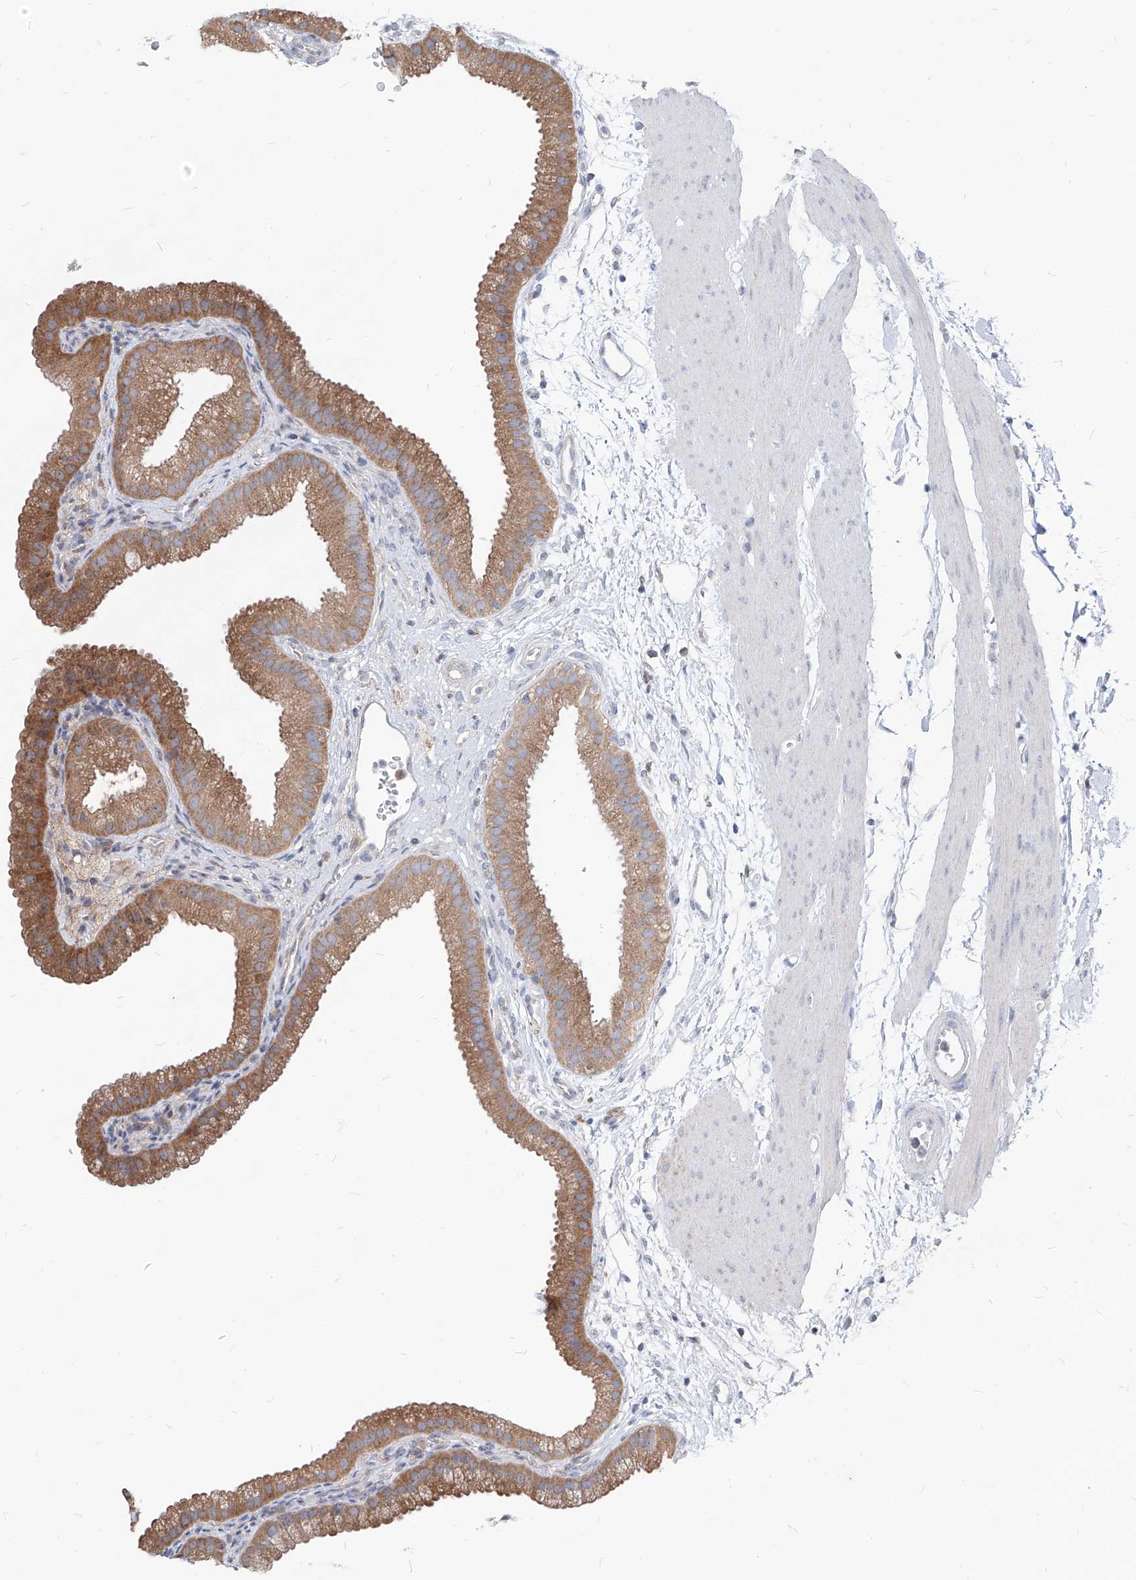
{"staining": {"intensity": "moderate", "quantity": ">75%", "location": "cytoplasmic/membranous"}, "tissue": "gallbladder", "cell_type": "Glandular cells", "image_type": "normal", "snomed": [{"axis": "morphology", "description": "Normal tissue, NOS"}, {"axis": "topography", "description": "Gallbladder"}], "caption": "Normal gallbladder displays moderate cytoplasmic/membranous positivity in about >75% of glandular cells, visualized by immunohistochemistry. (IHC, brightfield microscopy, high magnification).", "gene": "AGPS", "patient": {"sex": "female", "age": 64}}